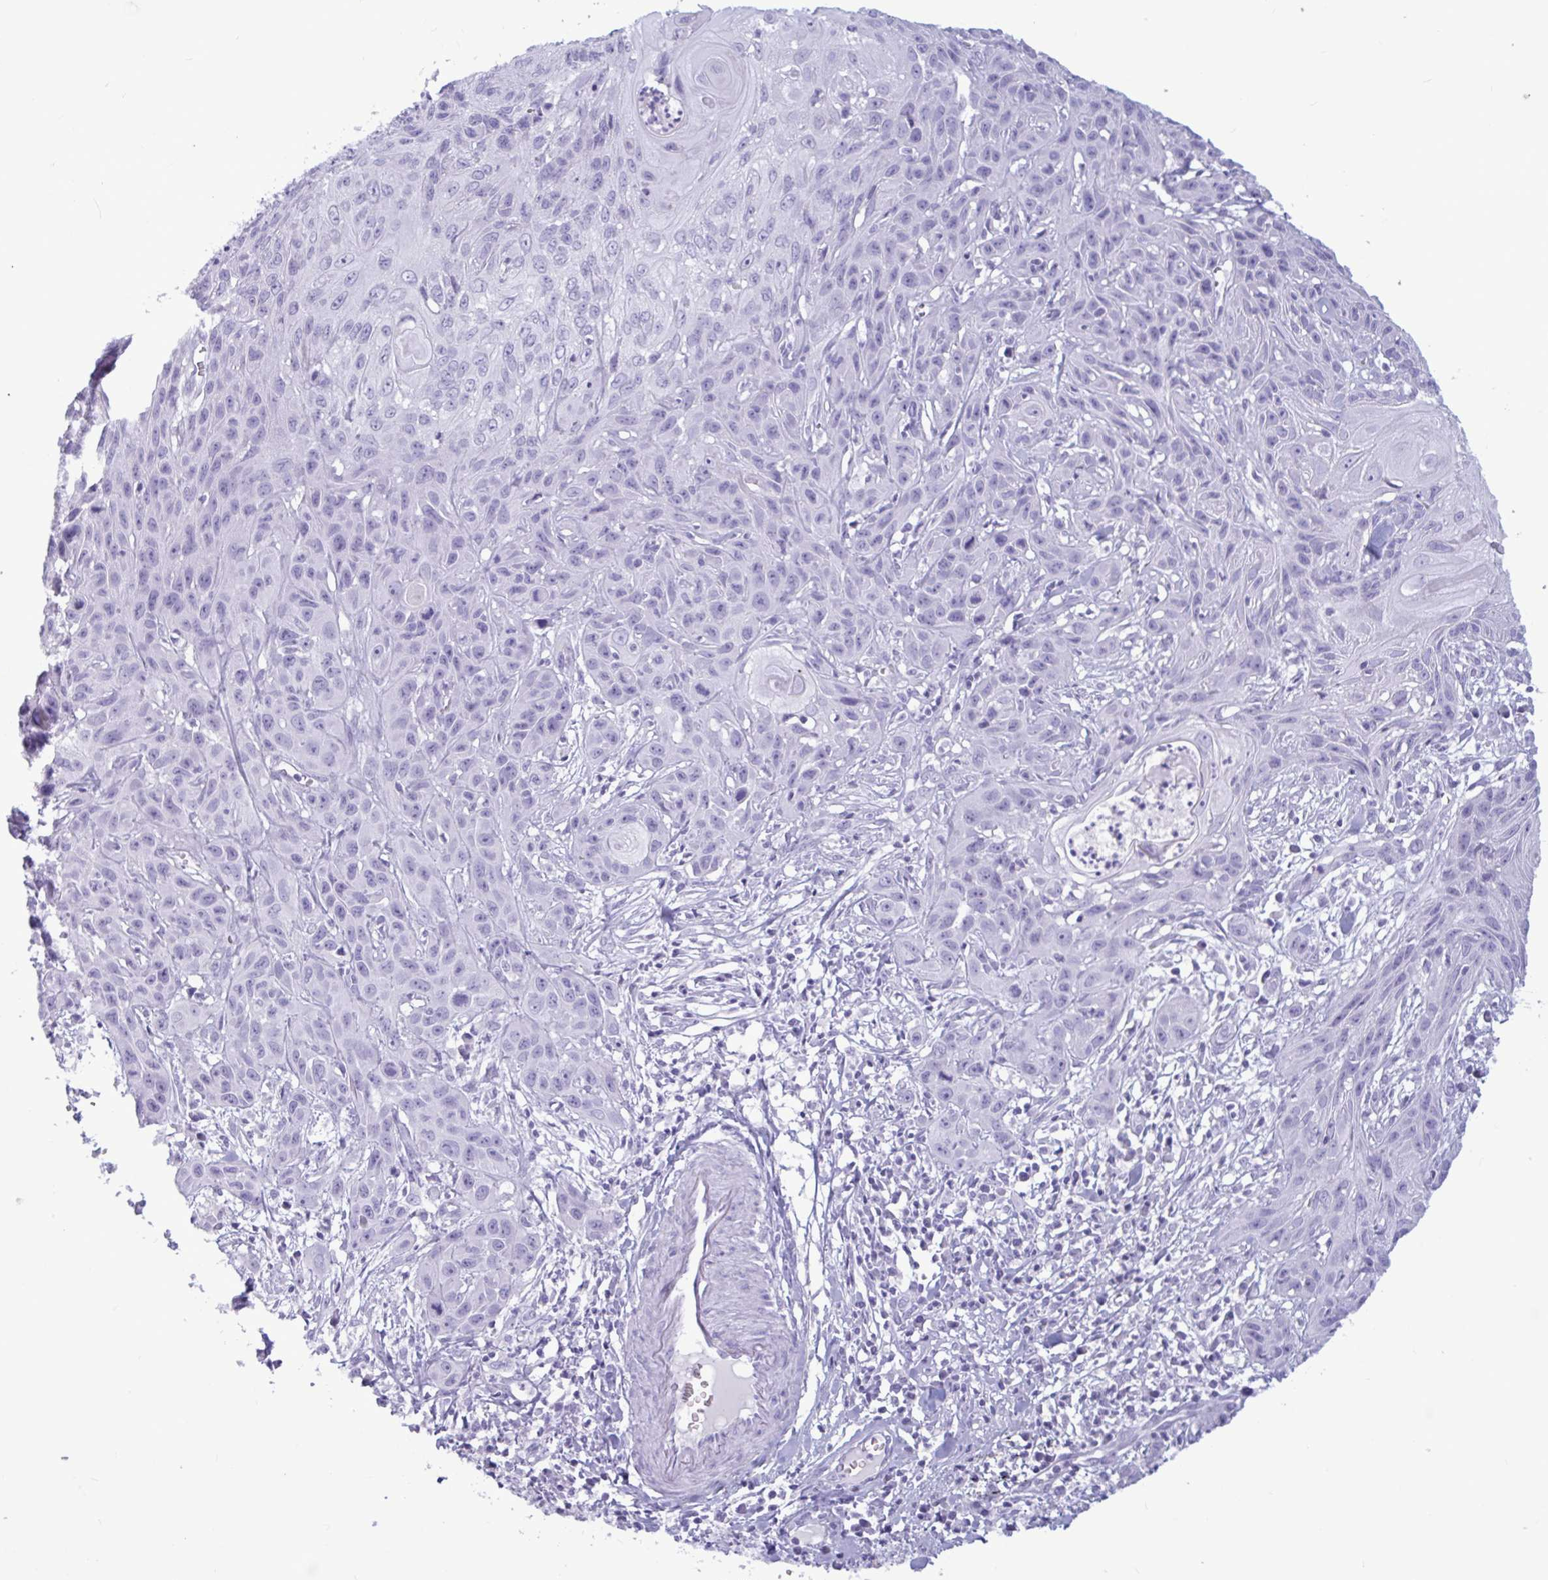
{"staining": {"intensity": "negative", "quantity": "none", "location": "none"}, "tissue": "skin cancer", "cell_type": "Tumor cells", "image_type": "cancer", "snomed": [{"axis": "morphology", "description": "Squamous cell carcinoma, NOS"}, {"axis": "topography", "description": "Skin"}, {"axis": "topography", "description": "Vulva"}], "caption": "Skin squamous cell carcinoma was stained to show a protein in brown. There is no significant positivity in tumor cells.", "gene": "BBS10", "patient": {"sex": "female", "age": 83}}